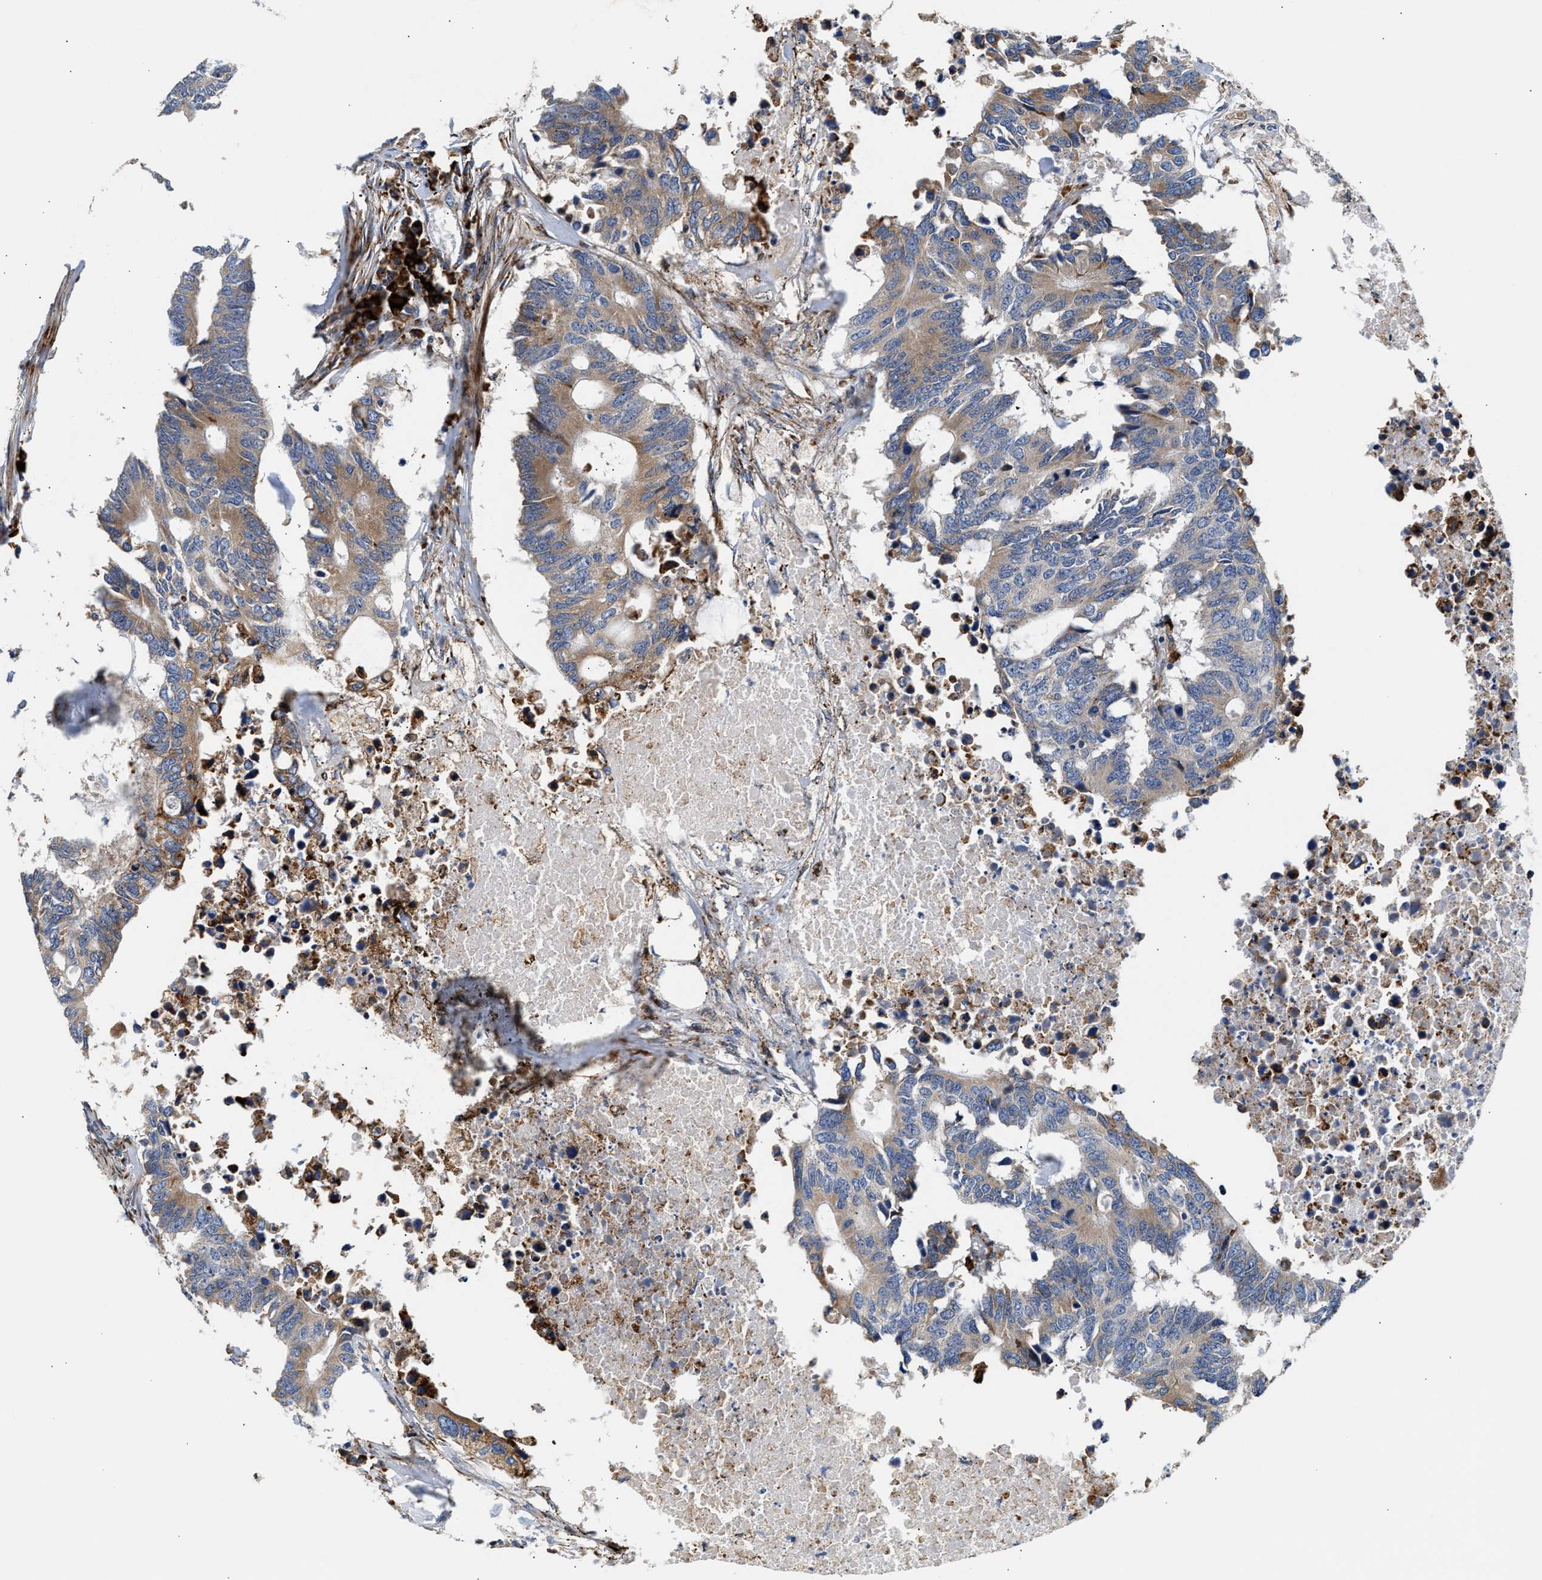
{"staining": {"intensity": "moderate", "quantity": "25%-75%", "location": "cytoplasmic/membranous"}, "tissue": "colorectal cancer", "cell_type": "Tumor cells", "image_type": "cancer", "snomed": [{"axis": "morphology", "description": "Adenocarcinoma, NOS"}, {"axis": "topography", "description": "Colon"}], "caption": "The micrograph displays staining of colorectal adenocarcinoma, revealing moderate cytoplasmic/membranous protein staining (brown color) within tumor cells. The staining was performed using DAB, with brown indicating positive protein expression. Nuclei are stained blue with hematoxylin.", "gene": "AMZ1", "patient": {"sex": "male", "age": 71}}